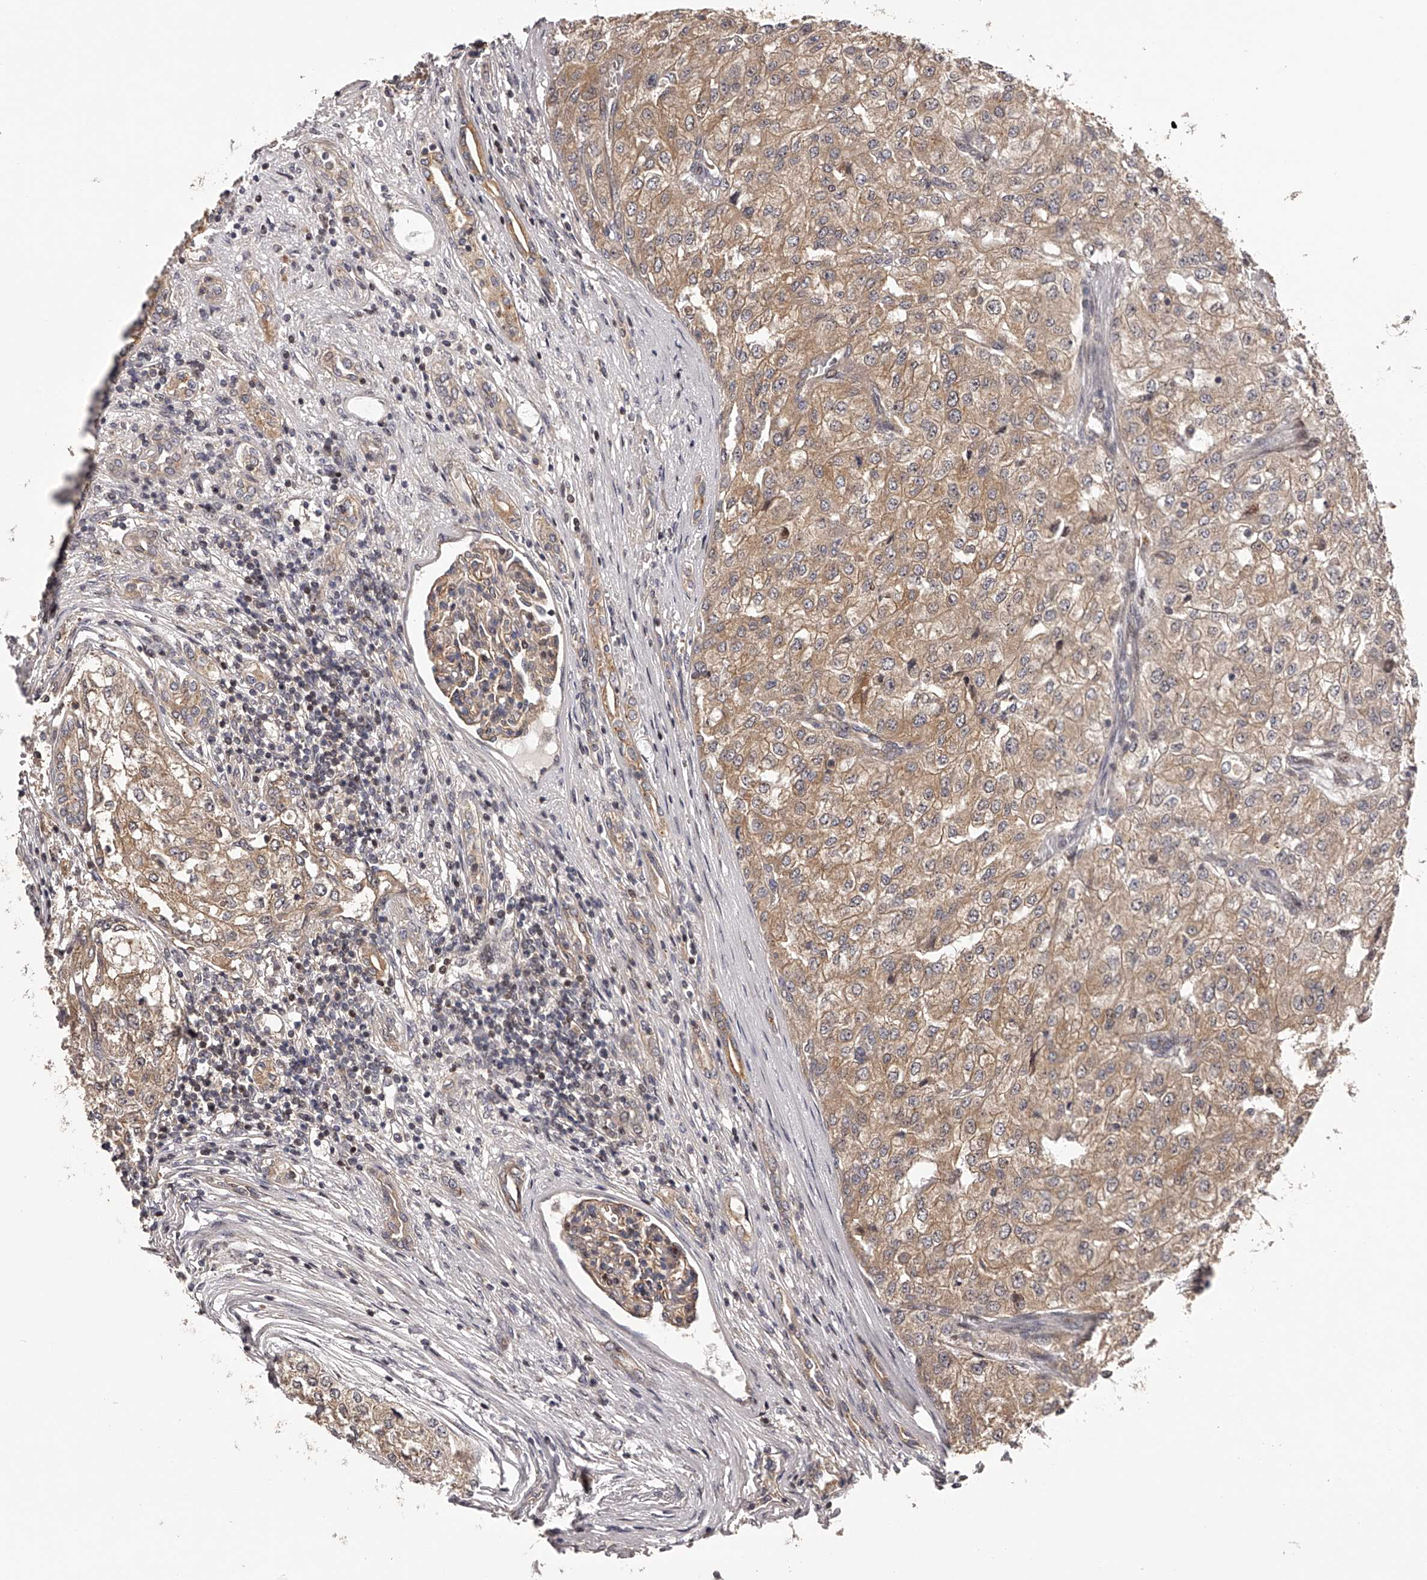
{"staining": {"intensity": "moderate", "quantity": ">75%", "location": "cytoplasmic/membranous"}, "tissue": "renal cancer", "cell_type": "Tumor cells", "image_type": "cancer", "snomed": [{"axis": "morphology", "description": "Adenocarcinoma, NOS"}, {"axis": "topography", "description": "Kidney"}], "caption": "Protein expression by immunohistochemistry demonstrates moderate cytoplasmic/membranous positivity in about >75% of tumor cells in renal adenocarcinoma.", "gene": "PFDN2", "patient": {"sex": "female", "age": 54}}